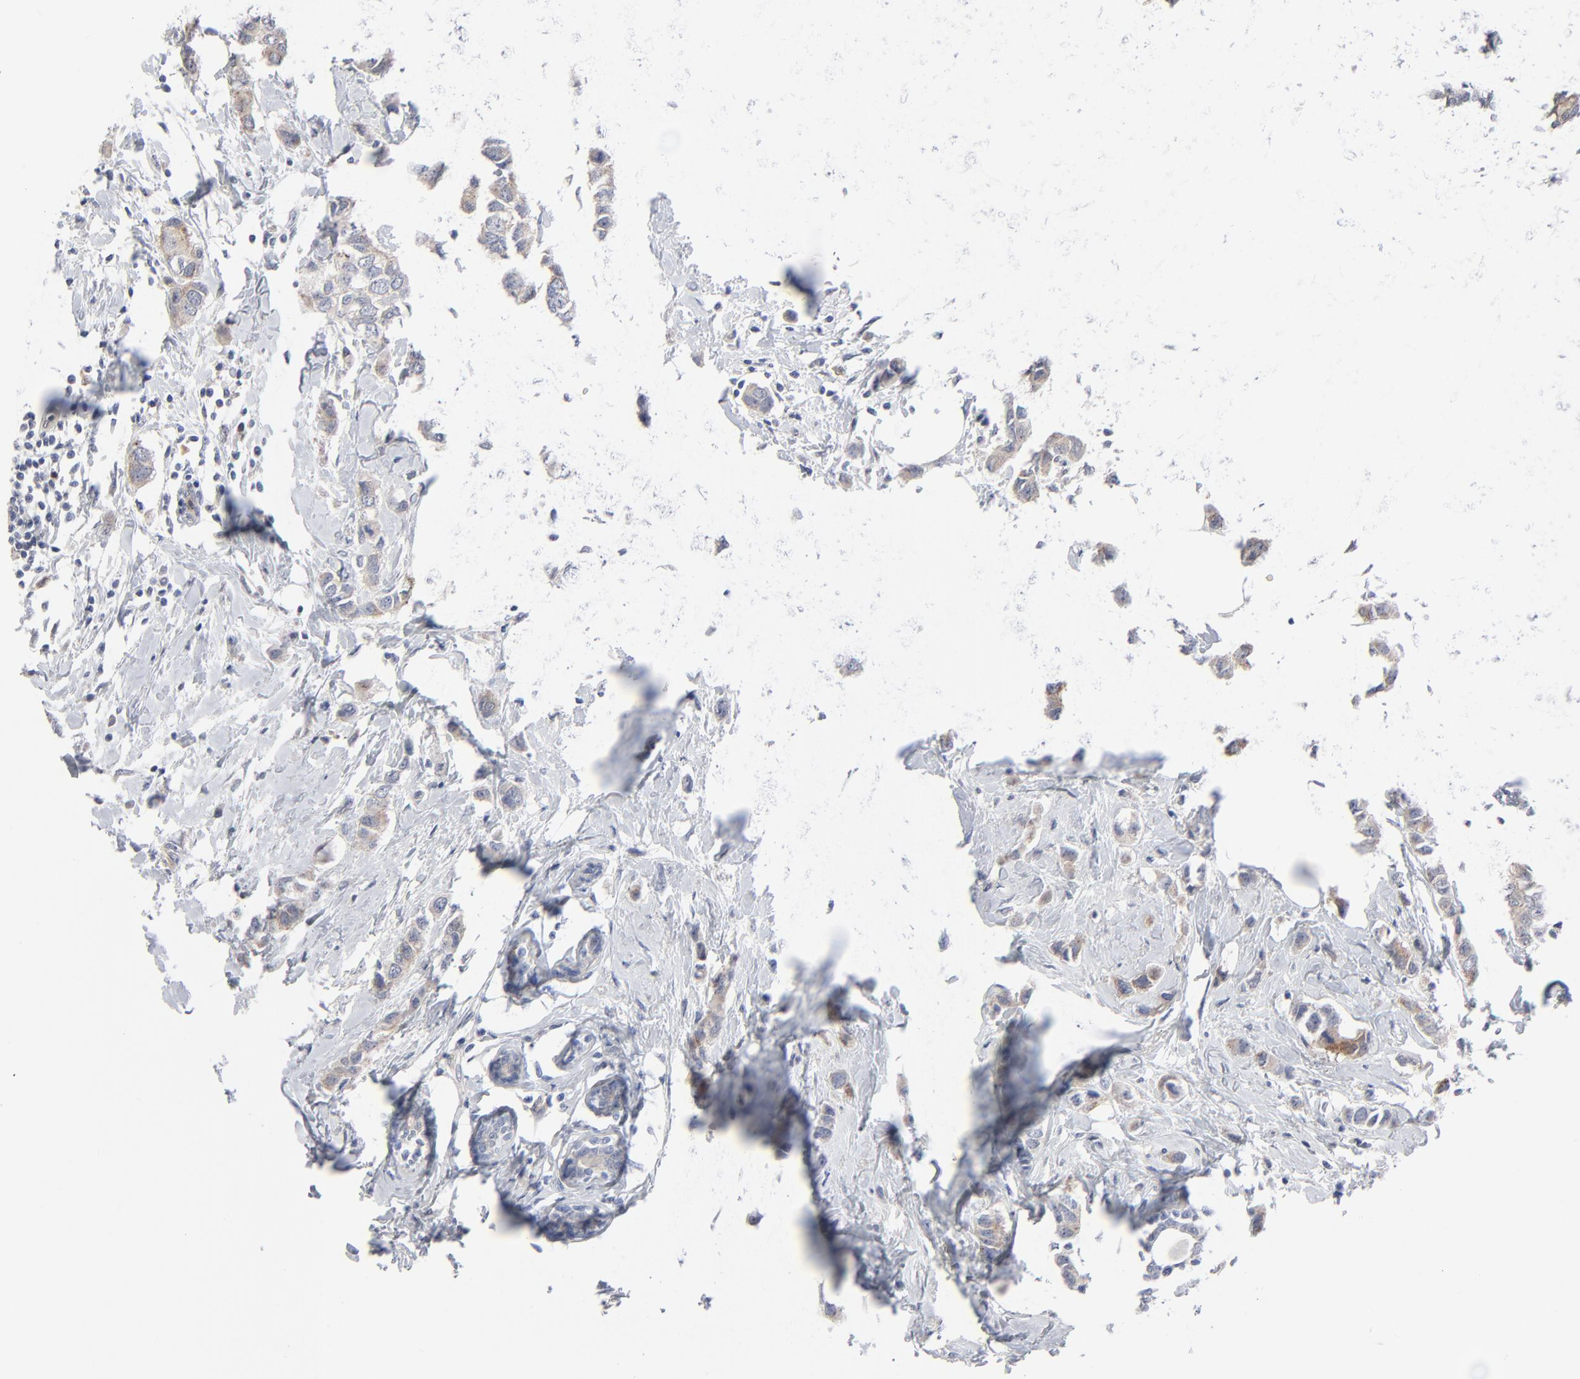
{"staining": {"intensity": "weak", "quantity": "25%-75%", "location": "cytoplasmic/membranous"}, "tissue": "breast cancer", "cell_type": "Tumor cells", "image_type": "cancer", "snomed": [{"axis": "morphology", "description": "Normal tissue, NOS"}, {"axis": "morphology", "description": "Duct carcinoma"}, {"axis": "topography", "description": "Breast"}], "caption": "Immunohistochemistry (IHC) image of neoplastic tissue: human breast cancer (infiltrating ductal carcinoma) stained using immunohistochemistry (IHC) reveals low levels of weak protein expression localized specifically in the cytoplasmic/membranous of tumor cells, appearing as a cytoplasmic/membranous brown color.", "gene": "BID", "patient": {"sex": "female", "age": 50}}